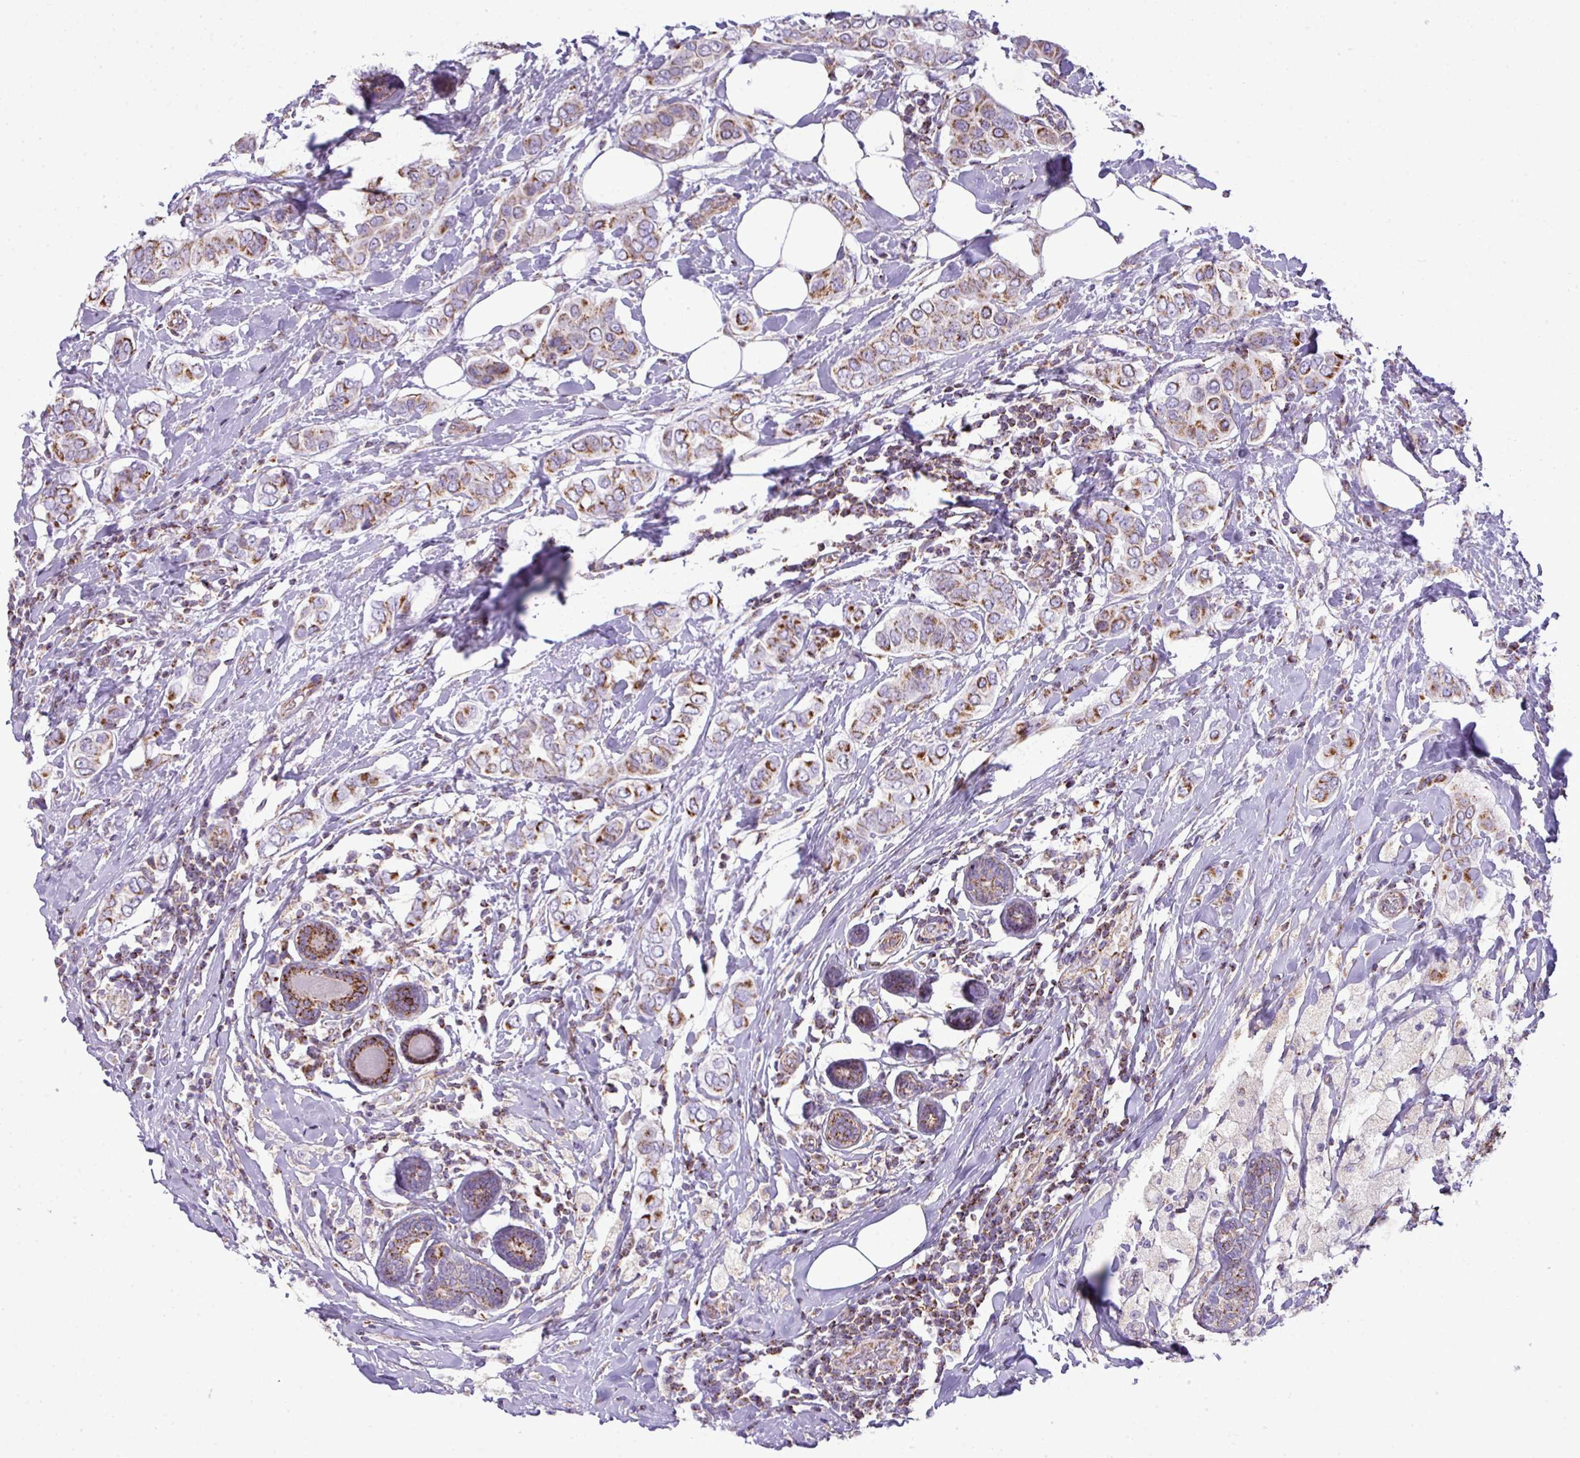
{"staining": {"intensity": "moderate", "quantity": ">75%", "location": "cytoplasmic/membranous"}, "tissue": "breast cancer", "cell_type": "Tumor cells", "image_type": "cancer", "snomed": [{"axis": "morphology", "description": "Lobular carcinoma"}, {"axis": "topography", "description": "Breast"}], "caption": "DAB immunohistochemical staining of human breast cancer shows moderate cytoplasmic/membranous protein staining in approximately >75% of tumor cells. The staining was performed using DAB, with brown indicating positive protein expression. Nuclei are stained blue with hematoxylin.", "gene": "ZNF81", "patient": {"sex": "female", "age": 51}}